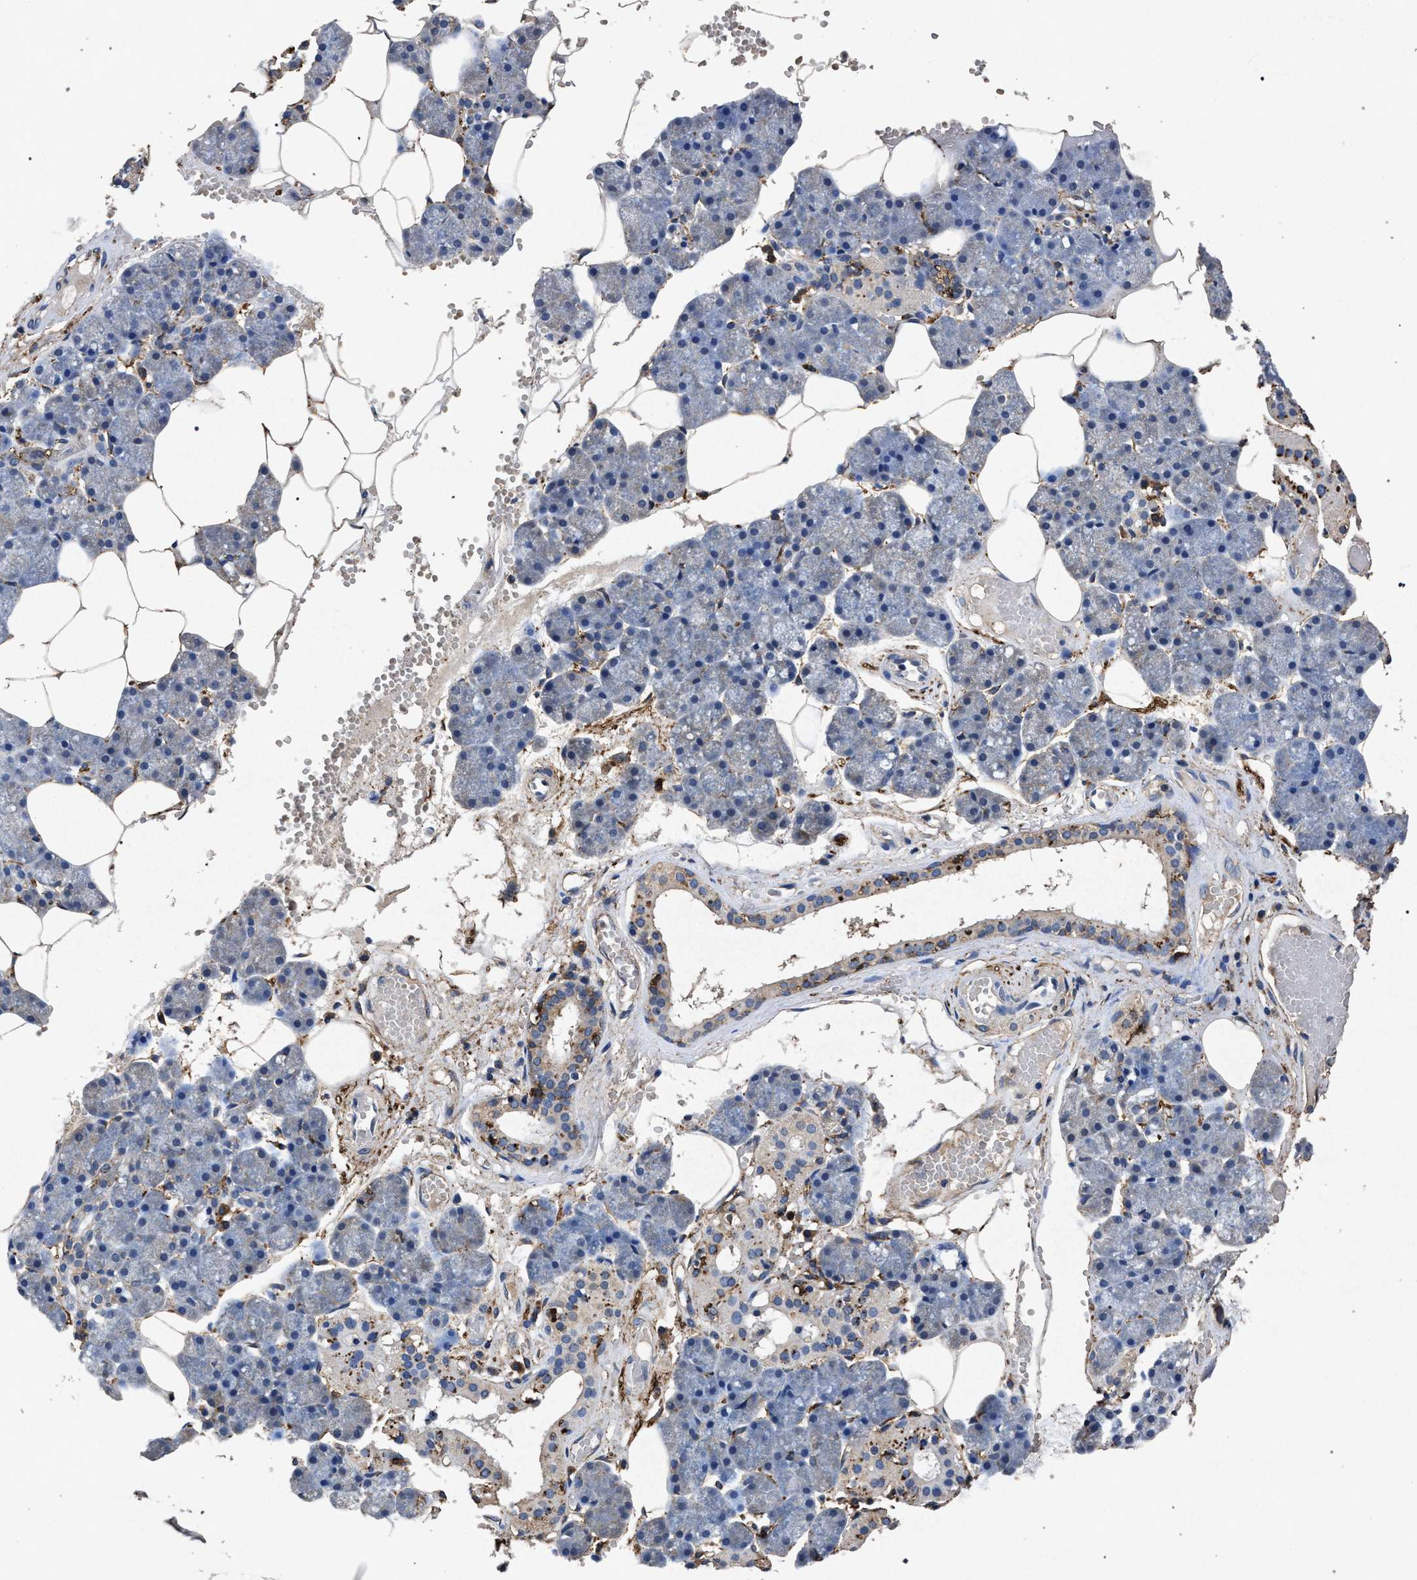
{"staining": {"intensity": "weak", "quantity": "<25%", "location": "cytoplasmic/membranous"}, "tissue": "salivary gland", "cell_type": "Glandular cells", "image_type": "normal", "snomed": [{"axis": "morphology", "description": "Normal tissue, NOS"}, {"axis": "topography", "description": "Salivary gland"}], "caption": "This is an immunohistochemistry (IHC) histopathology image of normal salivary gland. There is no expression in glandular cells.", "gene": "MARCKS", "patient": {"sex": "male", "age": 62}}